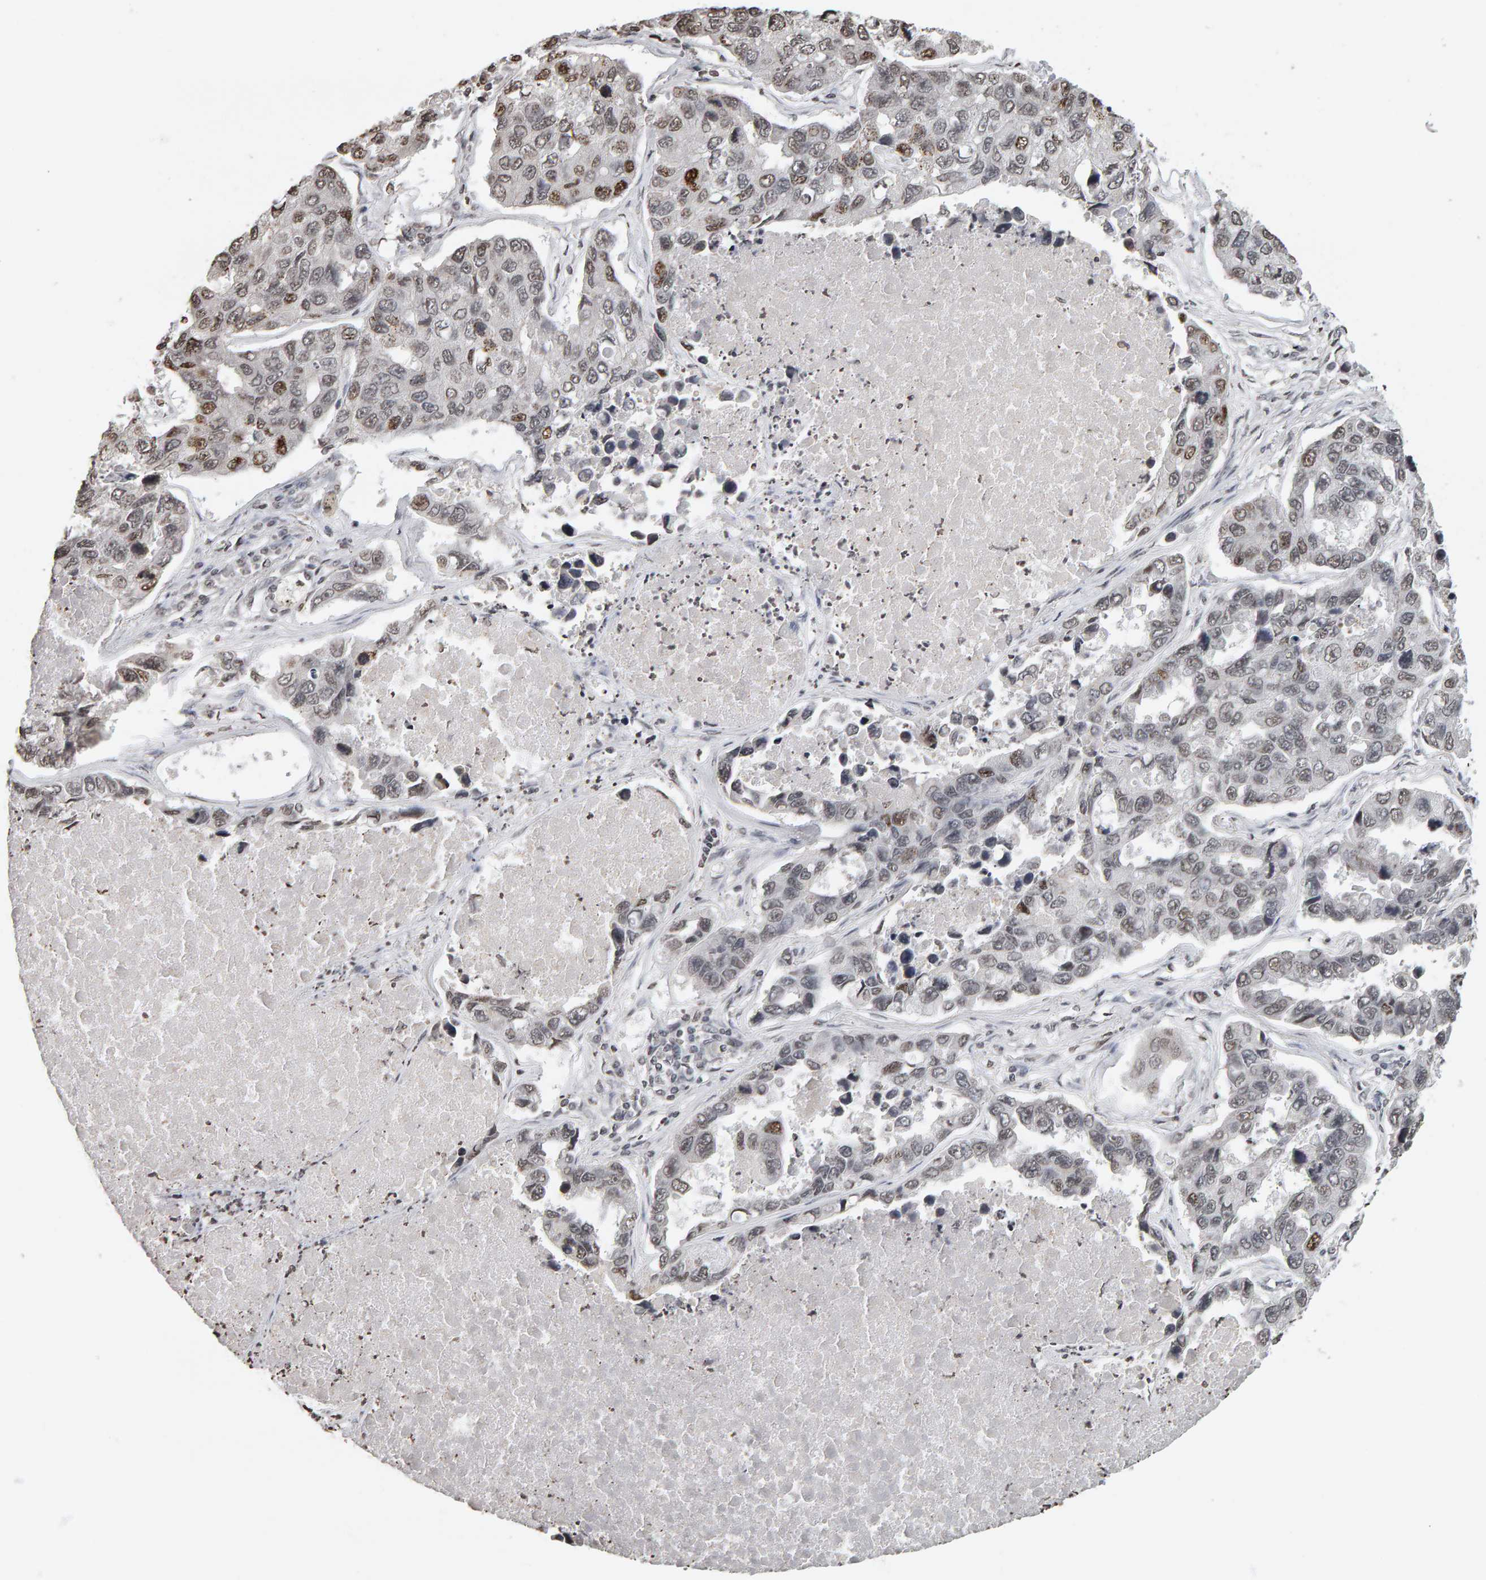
{"staining": {"intensity": "moderate", "quantity": "25%-75%", "location": "nuclear"}, "tissue": "lung cancer", "cell_type": "Tumor cells", "image_type": "cancer", "snomed": [{"axis": "morphology", "description": "Adenocarcinoma, NOS"}, {"axis": "topography", "description": "Lung"}], "caption": "Lung cancer stained for a protein shows moderate nuclear positivity in tumor cells.", "gene": "AFF4", "patient": {"sex": "male", "age": 64}}